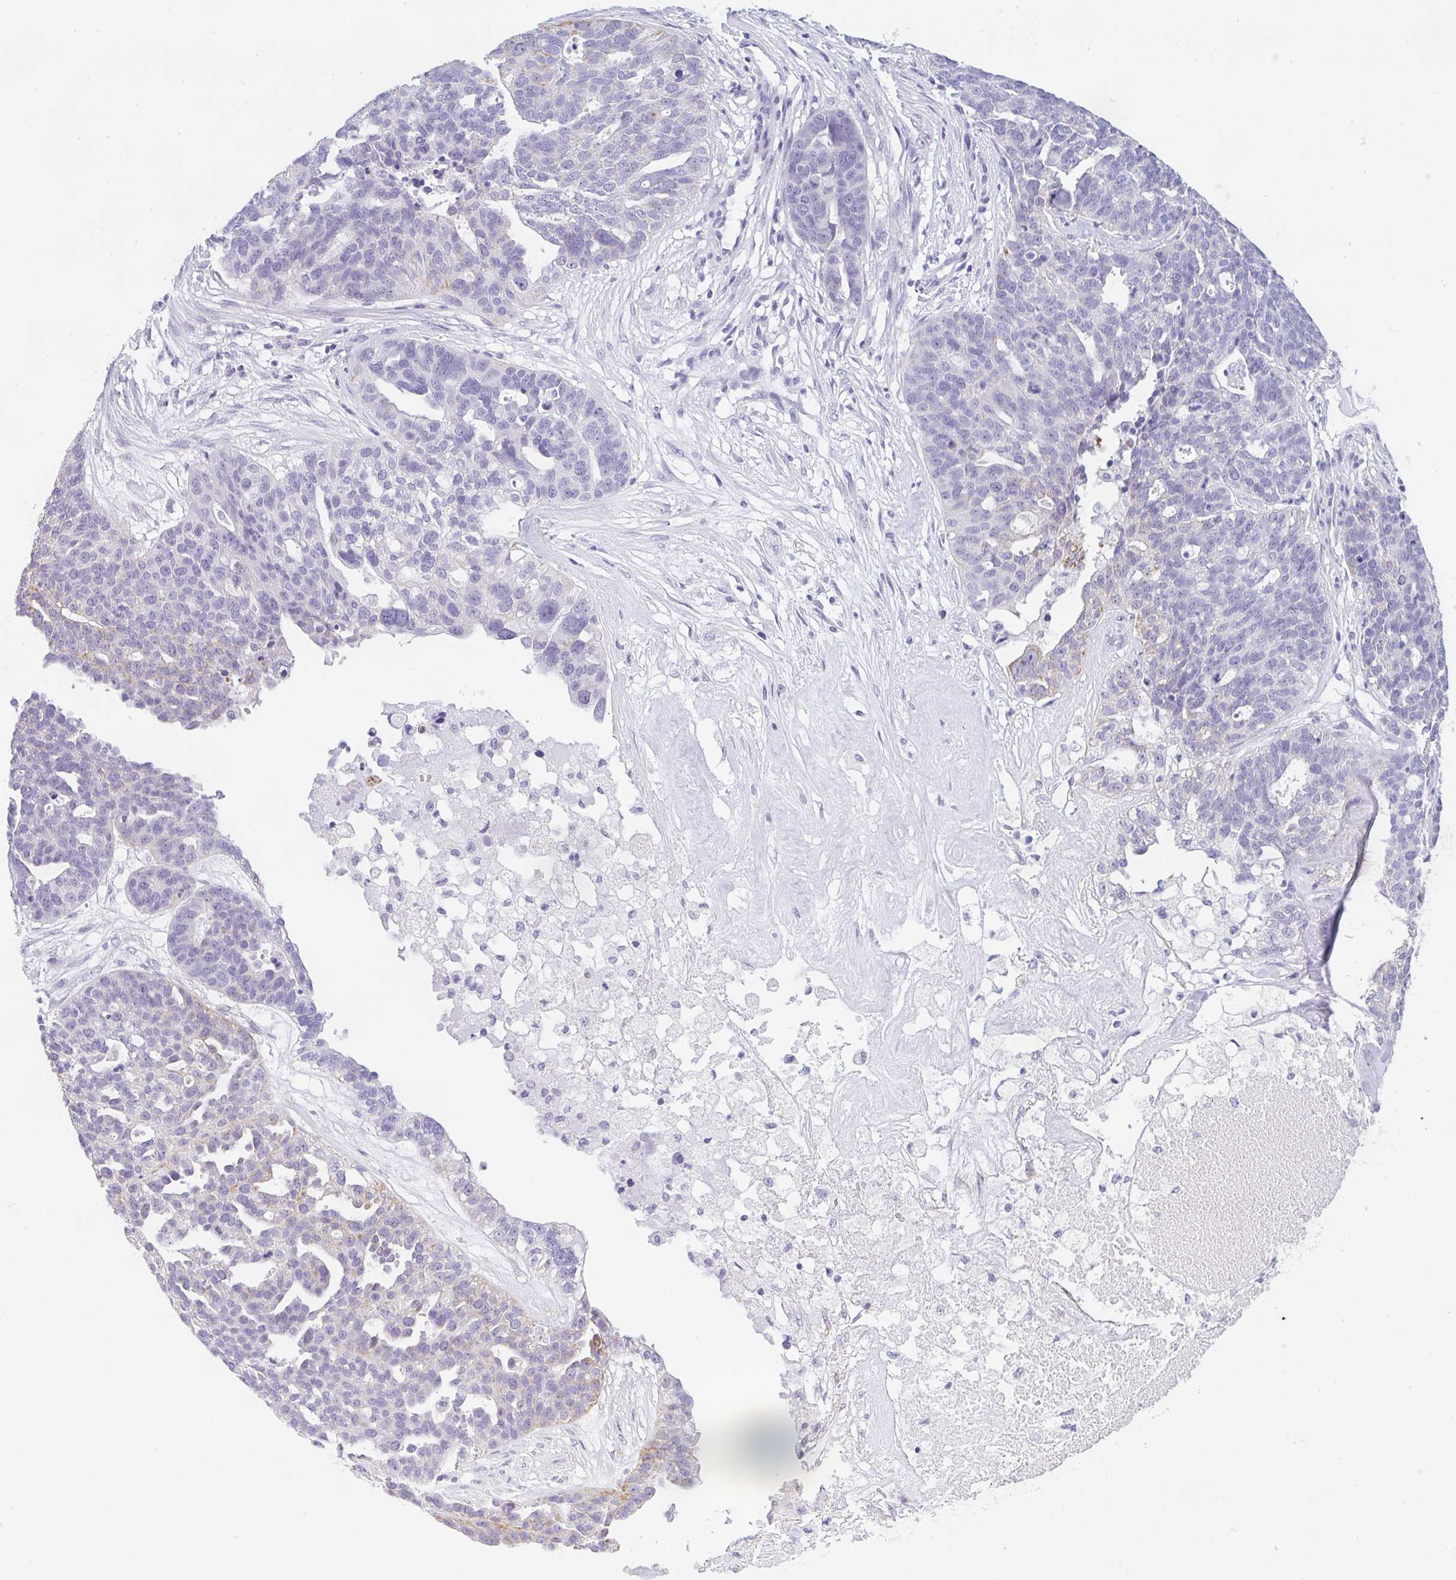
{"staining": {"intensity": "weak", "quantity": "<25%", "location": "cytoplasmic/membranous"}, "tissue": "ovarian cancer", "cell_type": "Tumor cells", "image_type": "cancer", "snomed": [{"axis": "morphology", "description": "Cystadenocarcinoma, serous, NOS"}, {"axis": "topography", "description": "Ovary"}], "caption": "Immunohistochemical staining of human ovarian cancer exhibits no significant staining in tumor cells.", "gene": "LPAR4", "patient": {"sex": "female", "age": 59}}